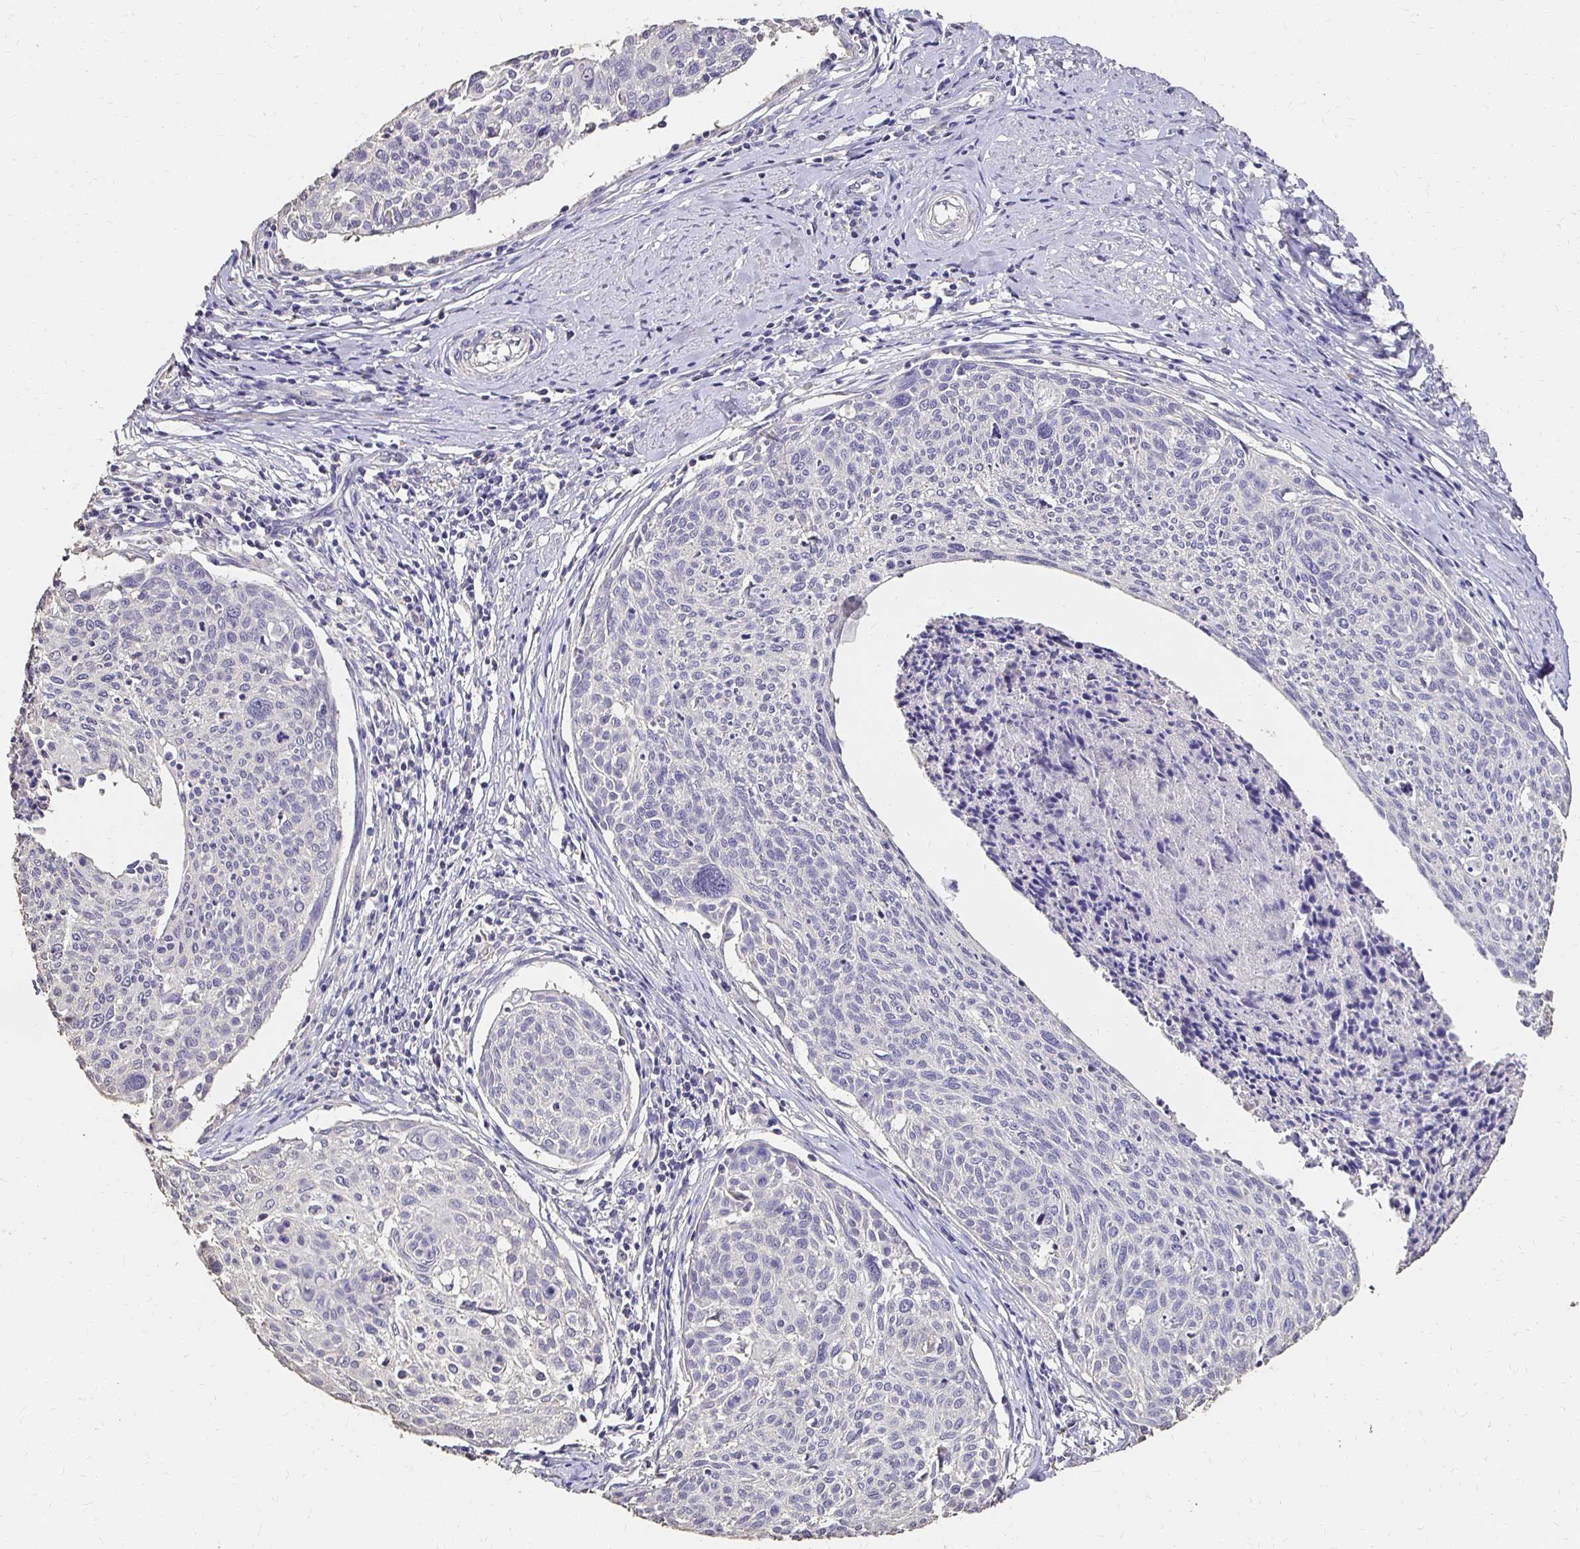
{"staining": {"intensity": "negative", "quantity": "none", "location": "none"}, "tissue": "cervical cancer", "cell_type": "Tumor cells", "image_type": "cancer", "snomed": [{"axis": "morphology", "description": "Squamous cell carcinoma, NOS"}, {"axis": "topography", "description": "Cervix"}], "caption": "This is an immunohistochemistry image of squamous cell carcinoma (cervical). There is no staining in tumor cells.", "gene": "UGT1A6", "patient": {"sex": "female", "age": 49}}